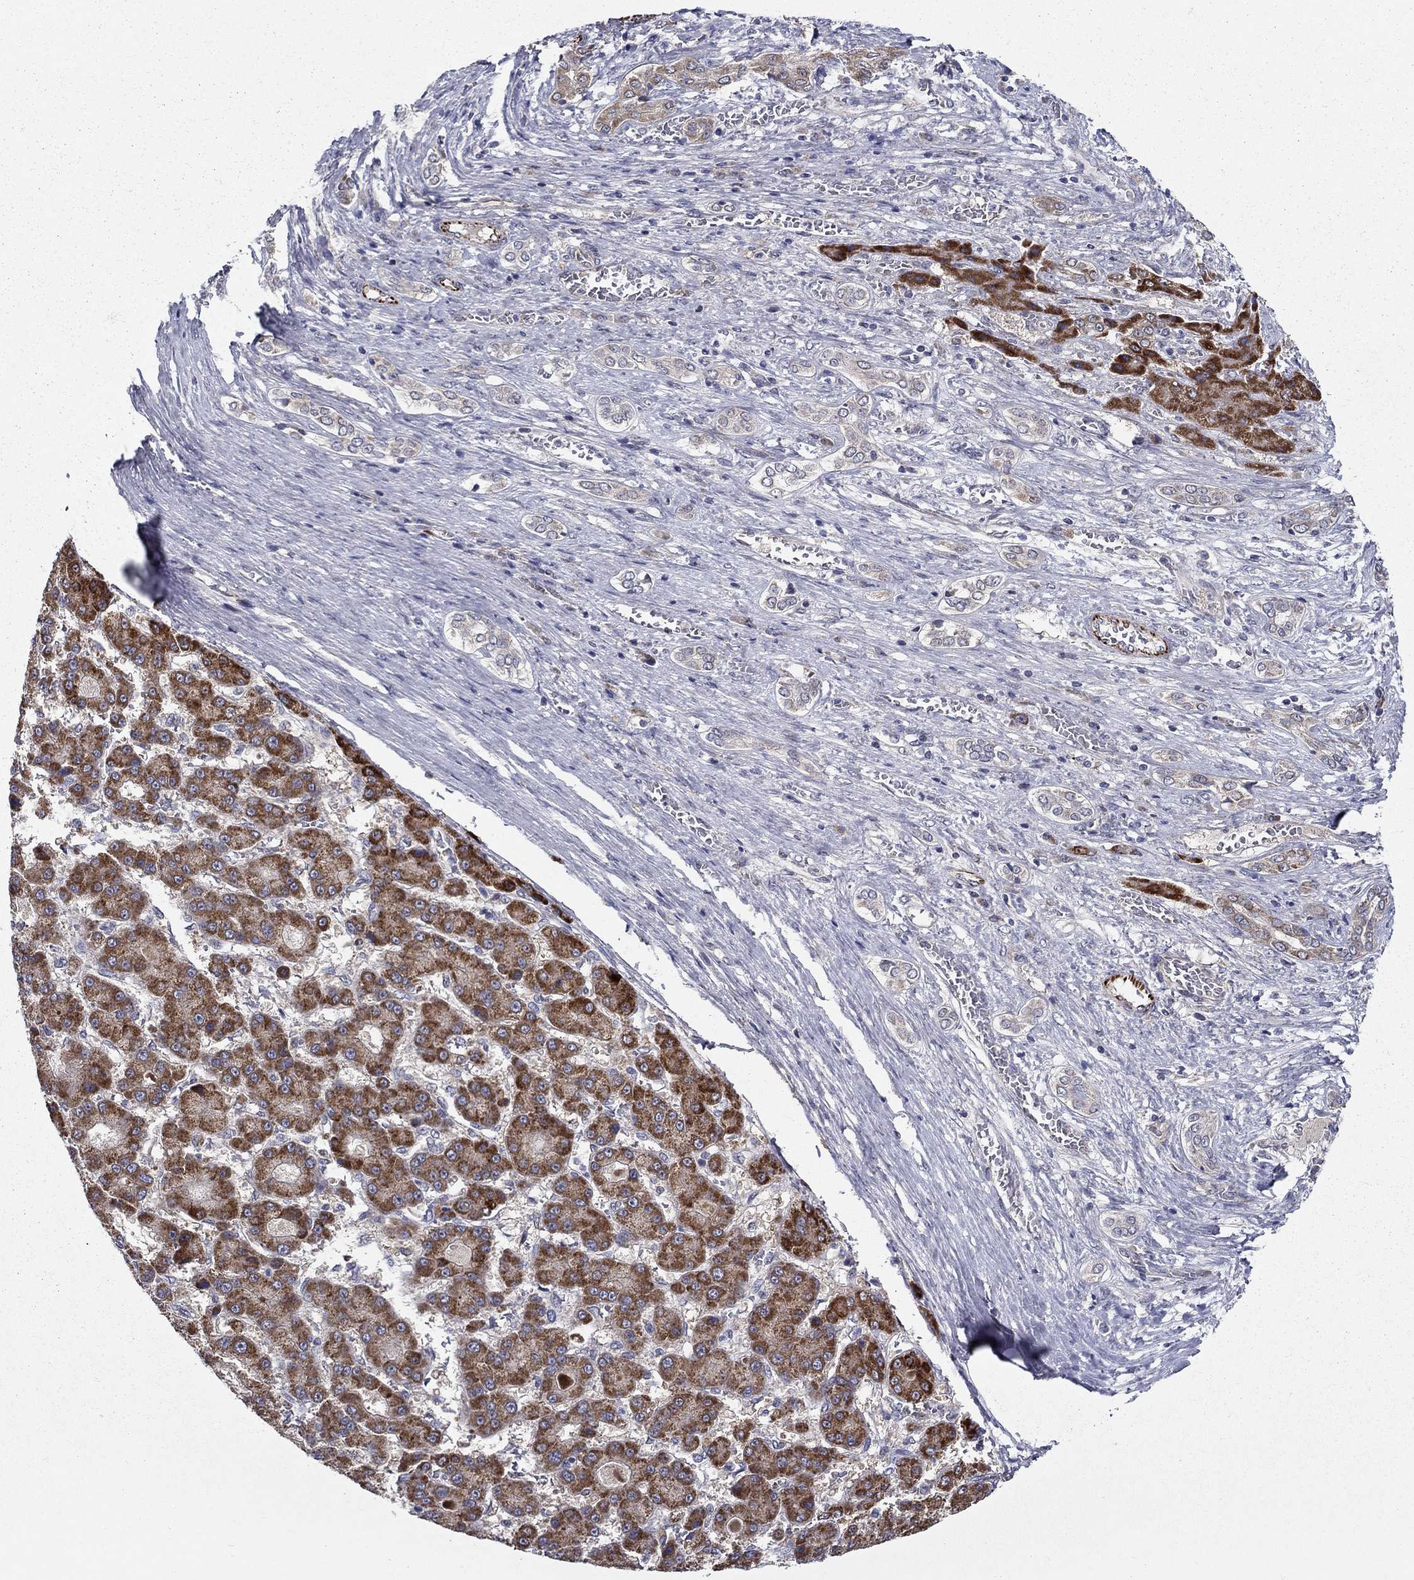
{"staining": {"intensity": "strong", "quantity": "<25%", "location": "cytoplasmic/membranous"}, "tissue": "liver cancer", "cell_type": "Tumor cells", "image_type": "cancer", "snomed": [{"axis": "morphology", "description": "Carcinoma, Hepatocellular, NOS"}, {"axis": "topography", "description": "Liver"}], "caption": "Protein staining demonstrates strong cytoplasmic/membranous staining in approximately <25% of tumor cells in liver hepatocellular carcinoma. Using DAB (3,3'-diaminobenzidine) (brown) and hematoxylin (blue) stains, captured at high magnification using brightfield microscopy.", "gene": "LACTB2", "patient": {"sex": "male", "age": 70}}